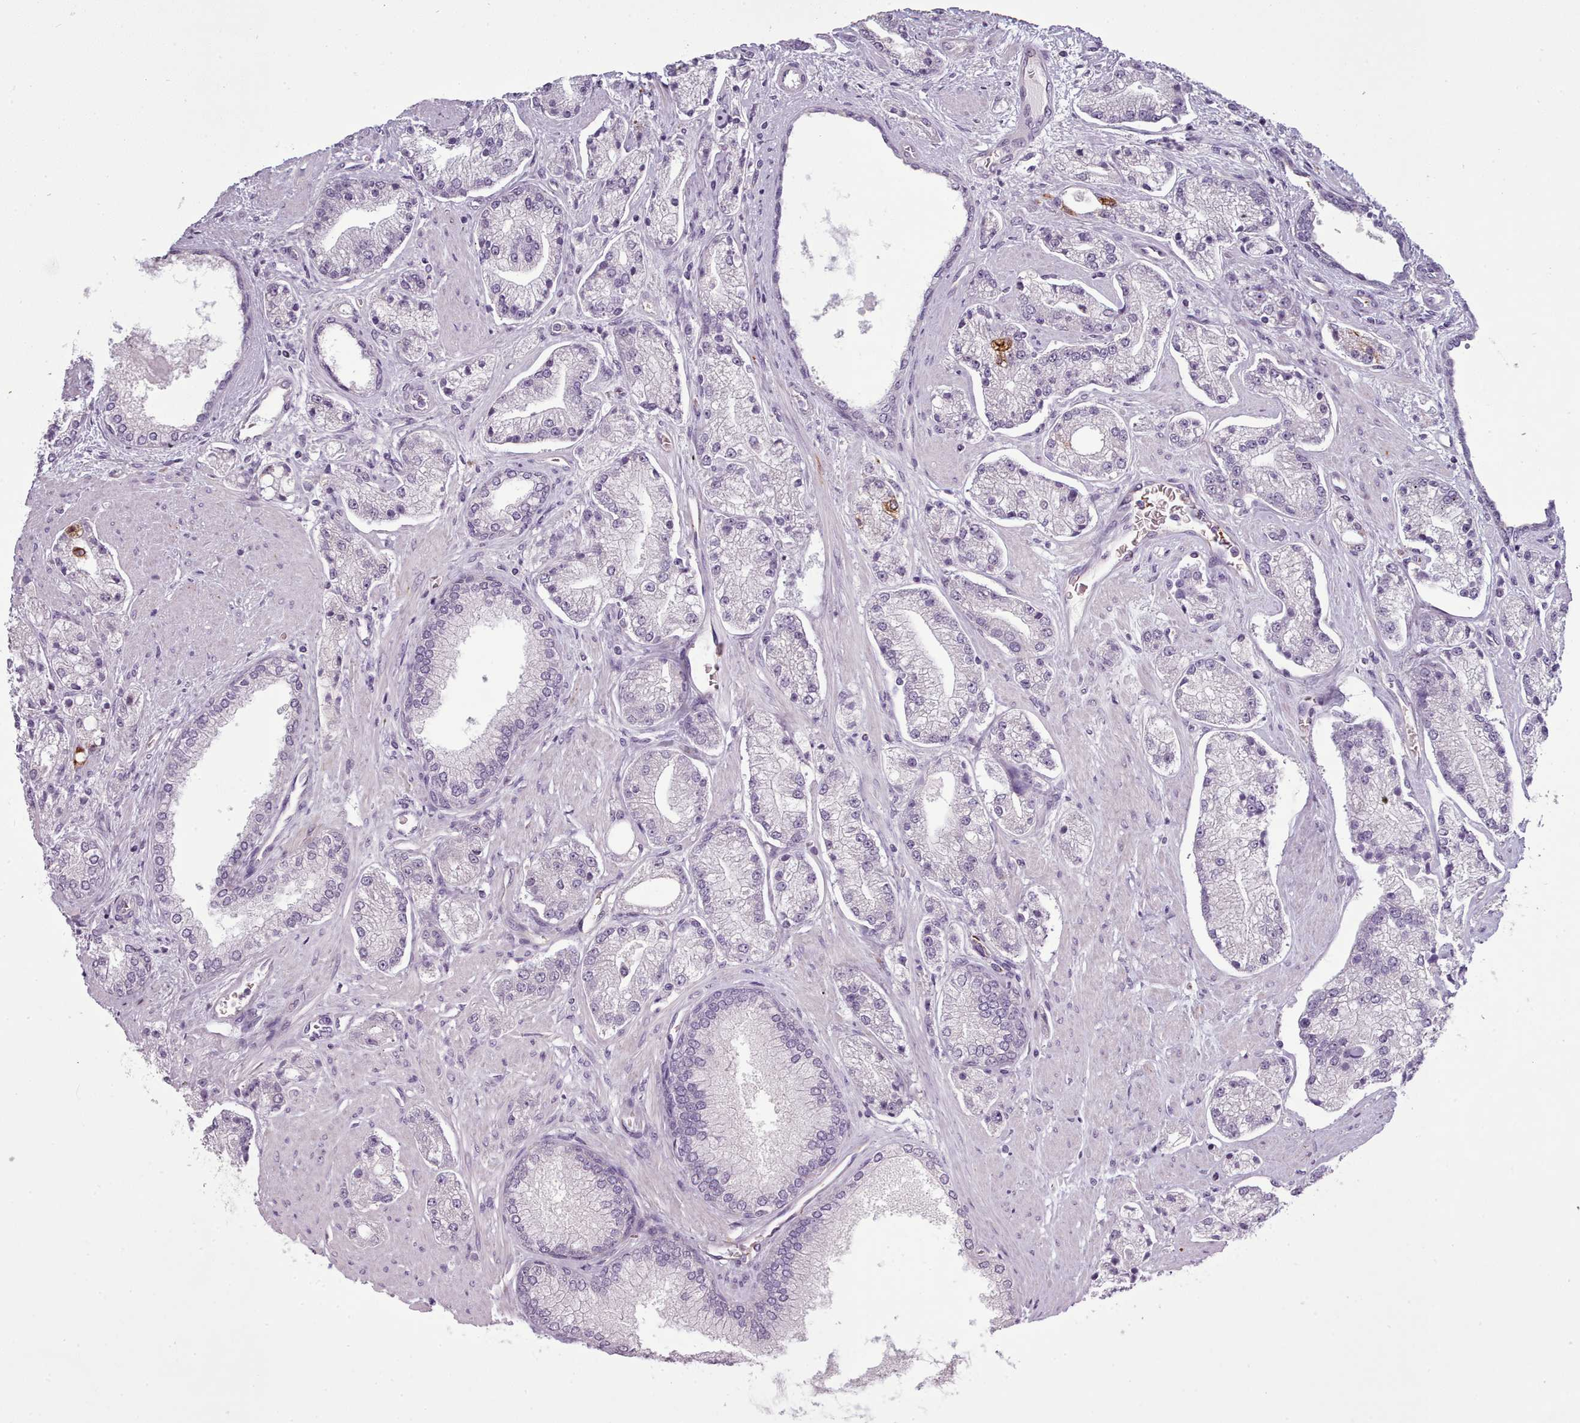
{"staining": {"intensity": "moderate", "quantity": "<25%", "location": "cytoplasmic/membranous"}, "tissue": "prostate cancer", "cell_type": "Tumor cells", "image_type": "cancer", "snomed": [{"axis": "morphology", "description": "Adenocarcinoma, High grade"}, {"axis": "topography", "description": "Prostate"}], "caption": "IHC of prostate cancer (high-grade adenocarcinoma) demonstrates low levels of moderate cytoplasmic/membranous staining in approximately <25% of tumor cells.", "gene": "NDST2", "patient": {"sex": "male", "age": 67}}